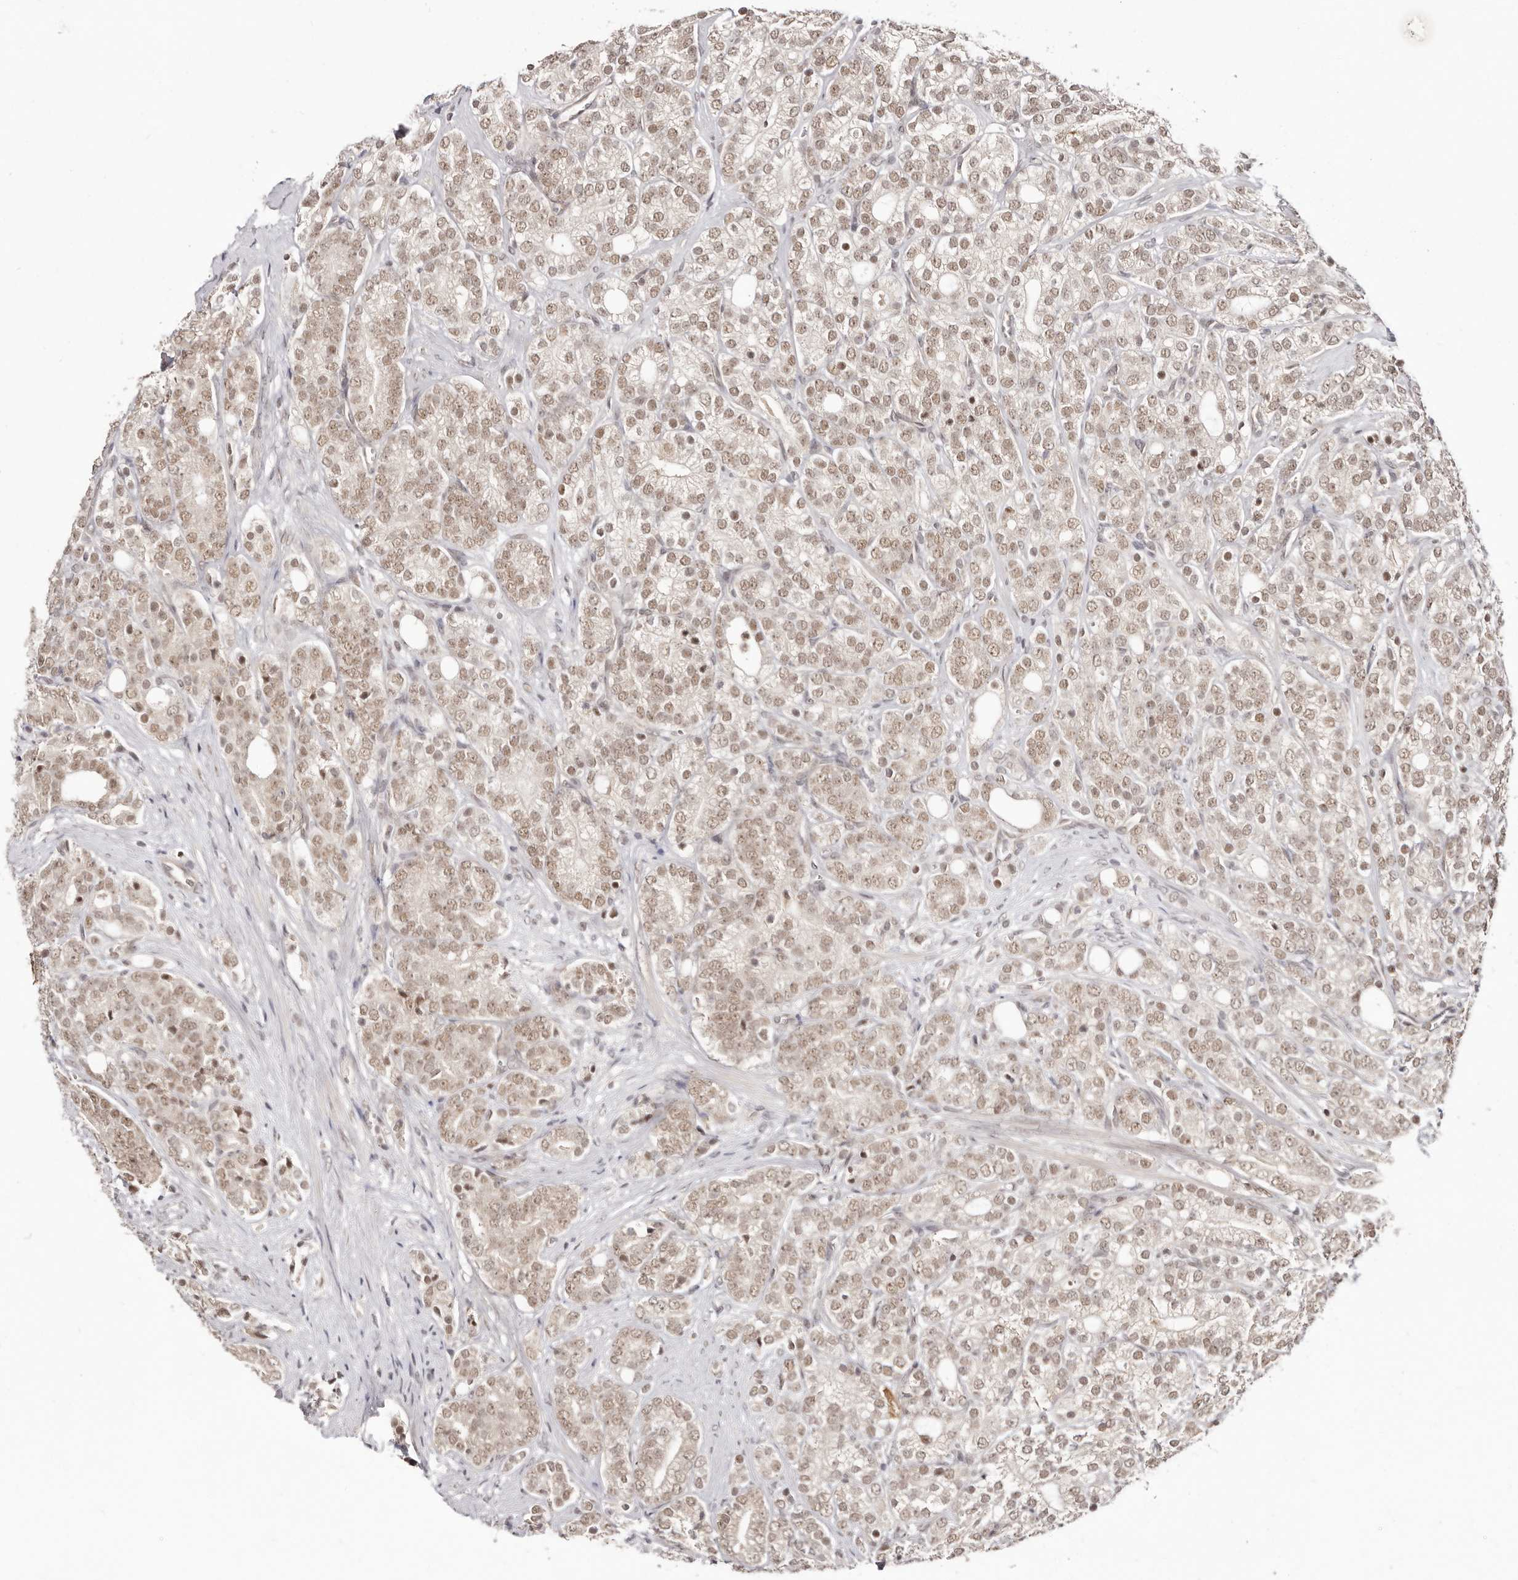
{"staining": {"intensity": "moderate", "quantity": ">75%", "location": "nuclear"}, "tissue": "prostate cancer", "cell_type": "Tumor cells", "image_type": "cancer", "snomed": [{"axis": "morphology", "description": "Adenocarcinoma, High grade"}, {"axis": "topography", "description": "Prostate"}], "caption": "About >75% of tumor cells in prostate cancer (adenocarcinoma (high-grade)) demonstrate moderate nuclear protein positivity as visualized by brown immunohistochemical staining.", "gene": "MED8", "patient": {"sex": "male", "age": 57}}